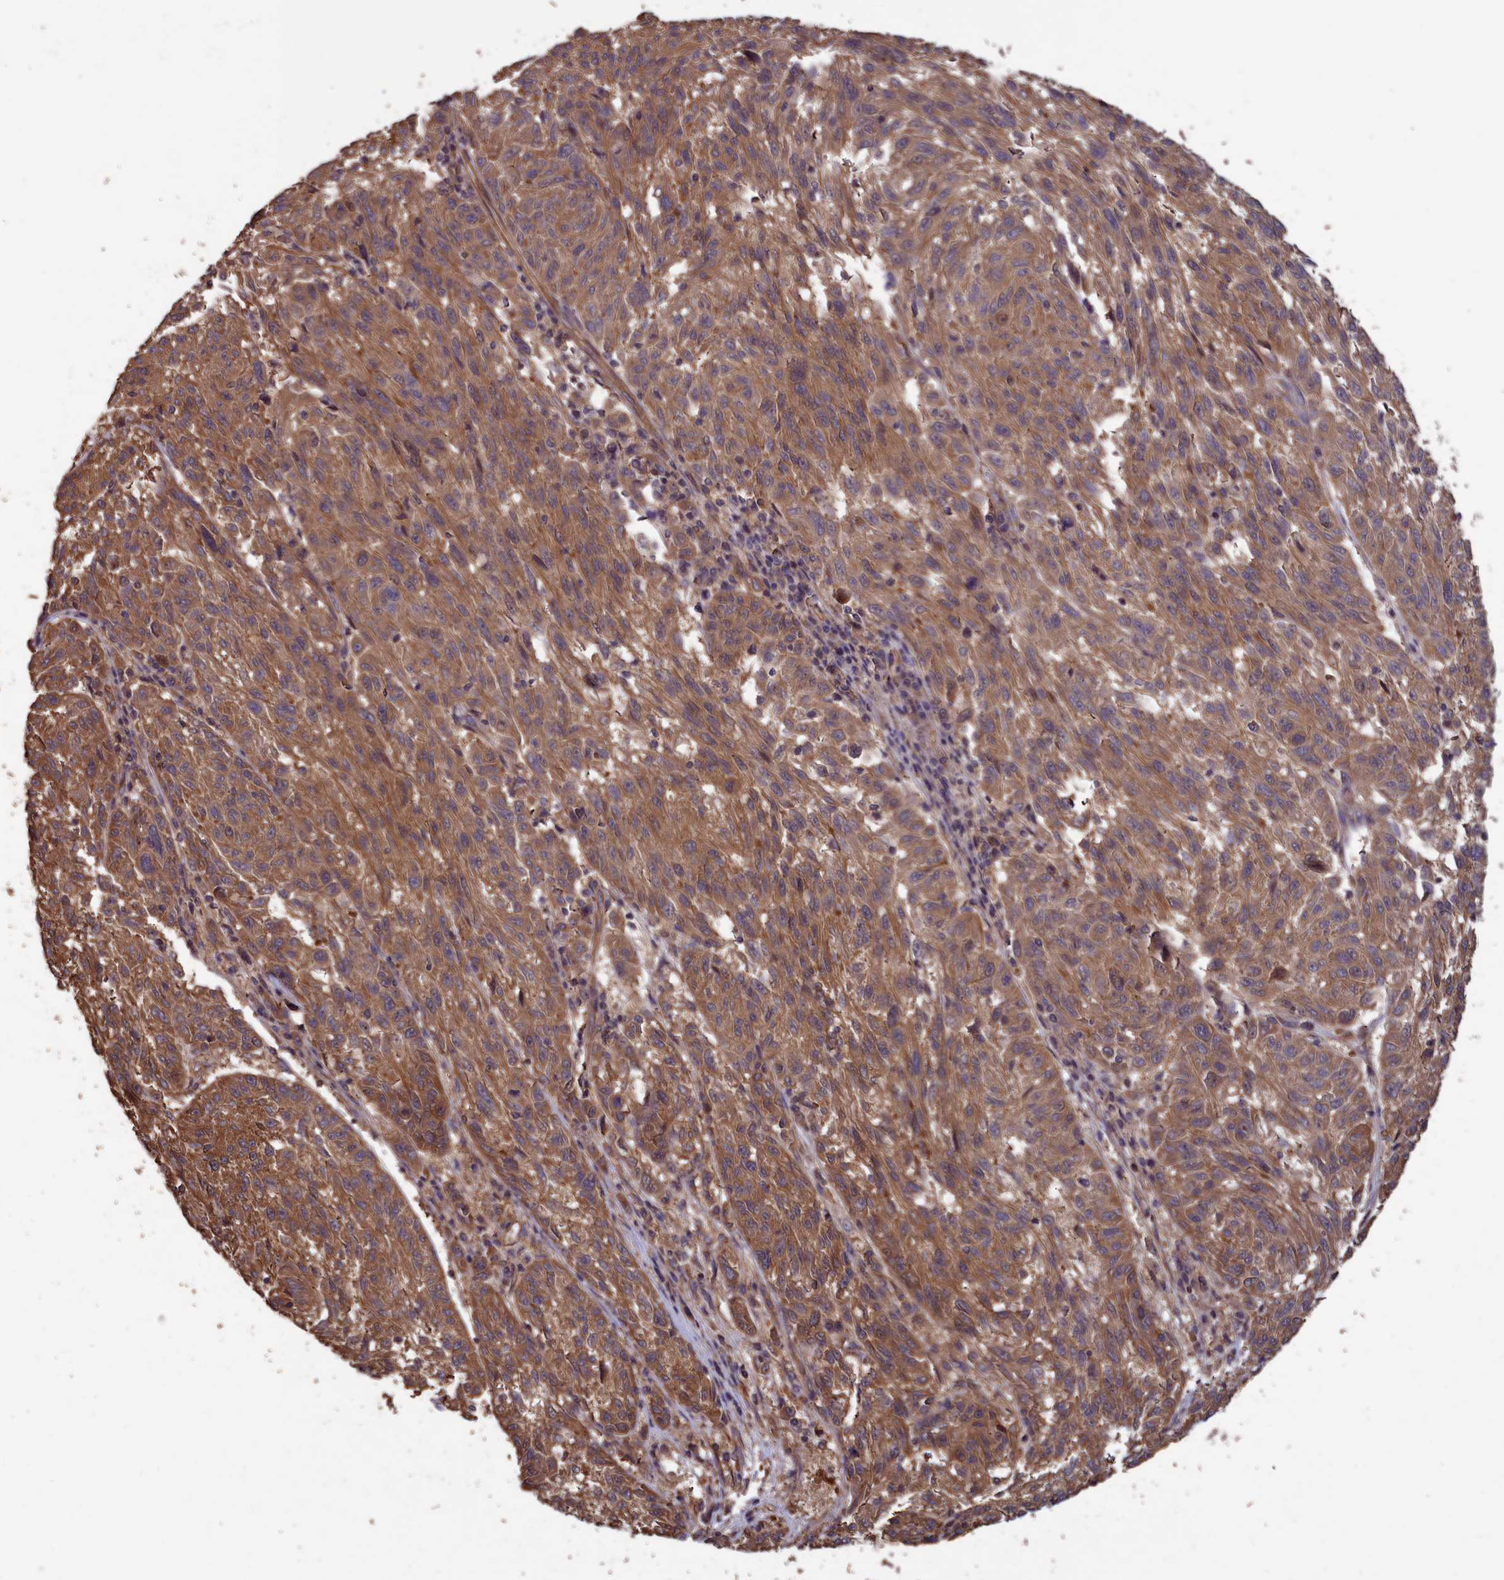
{"staining": {"intensity": "moderate", "quantity": ">75%", "location": "cytoplasmic/membranous"}, "tissue": "melanoma", "cell_type": "Tumor cells", "image_type": "cancer", "snomed": [{"axis": "morphology", "description": "Malignant melanoma, NOS"}, {"axis": "topography", "description": "Skin"}], "caption": "A brown stain labels moderate cytoplasmic/membranous positivity of a protein in melanoma tumor cells. The protein of interest is shown in brown color, while the nuclei are stained blue.", "gene": "DAPK3", "patient": {"sex": "male", "age": 53}}